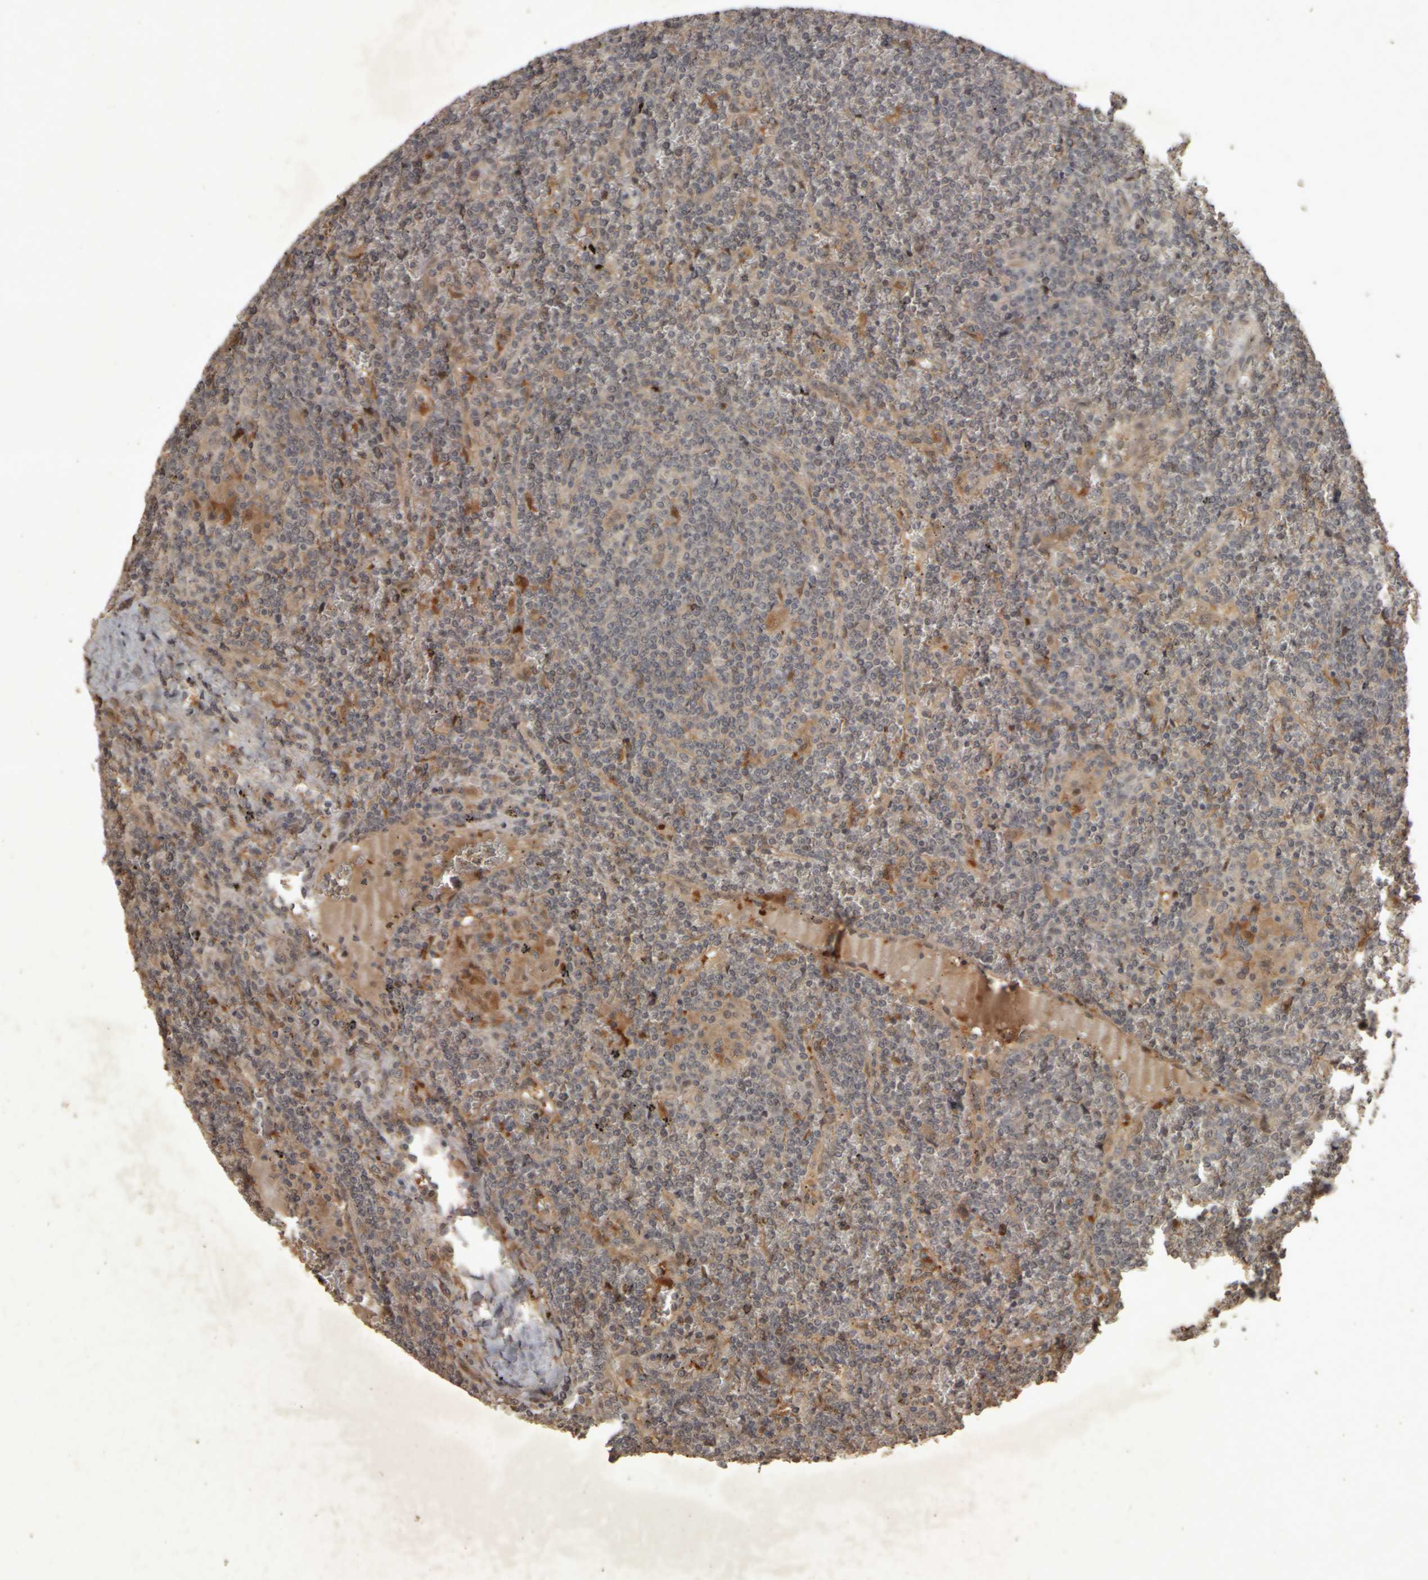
{"staining": {"intensity": "weak", "quantity": "<25%", "location": "cytoplasmic/membranous"}, "tissue": "lymphoma", "cell_type": "Tumor cells", "image_type": "cancer", "snomed": [{"axis": "morphology", "description": "Malignant lymphoma, non-Hodgkin's type, Low grade"}, {"axis": "topography", "description": "Spleen"}], "caption": "Immunohistochemistry (IHC) histopathology image of neoplastic tissue: malignant lymphoma, non-Hodgkin's type (low-grade) stained with DAB (3,3'-diaminobenzidine) reveals no significant protein expression in tumor cells.", "gene": "ACO1", "patient": {"sex": "female", "age": 19}}